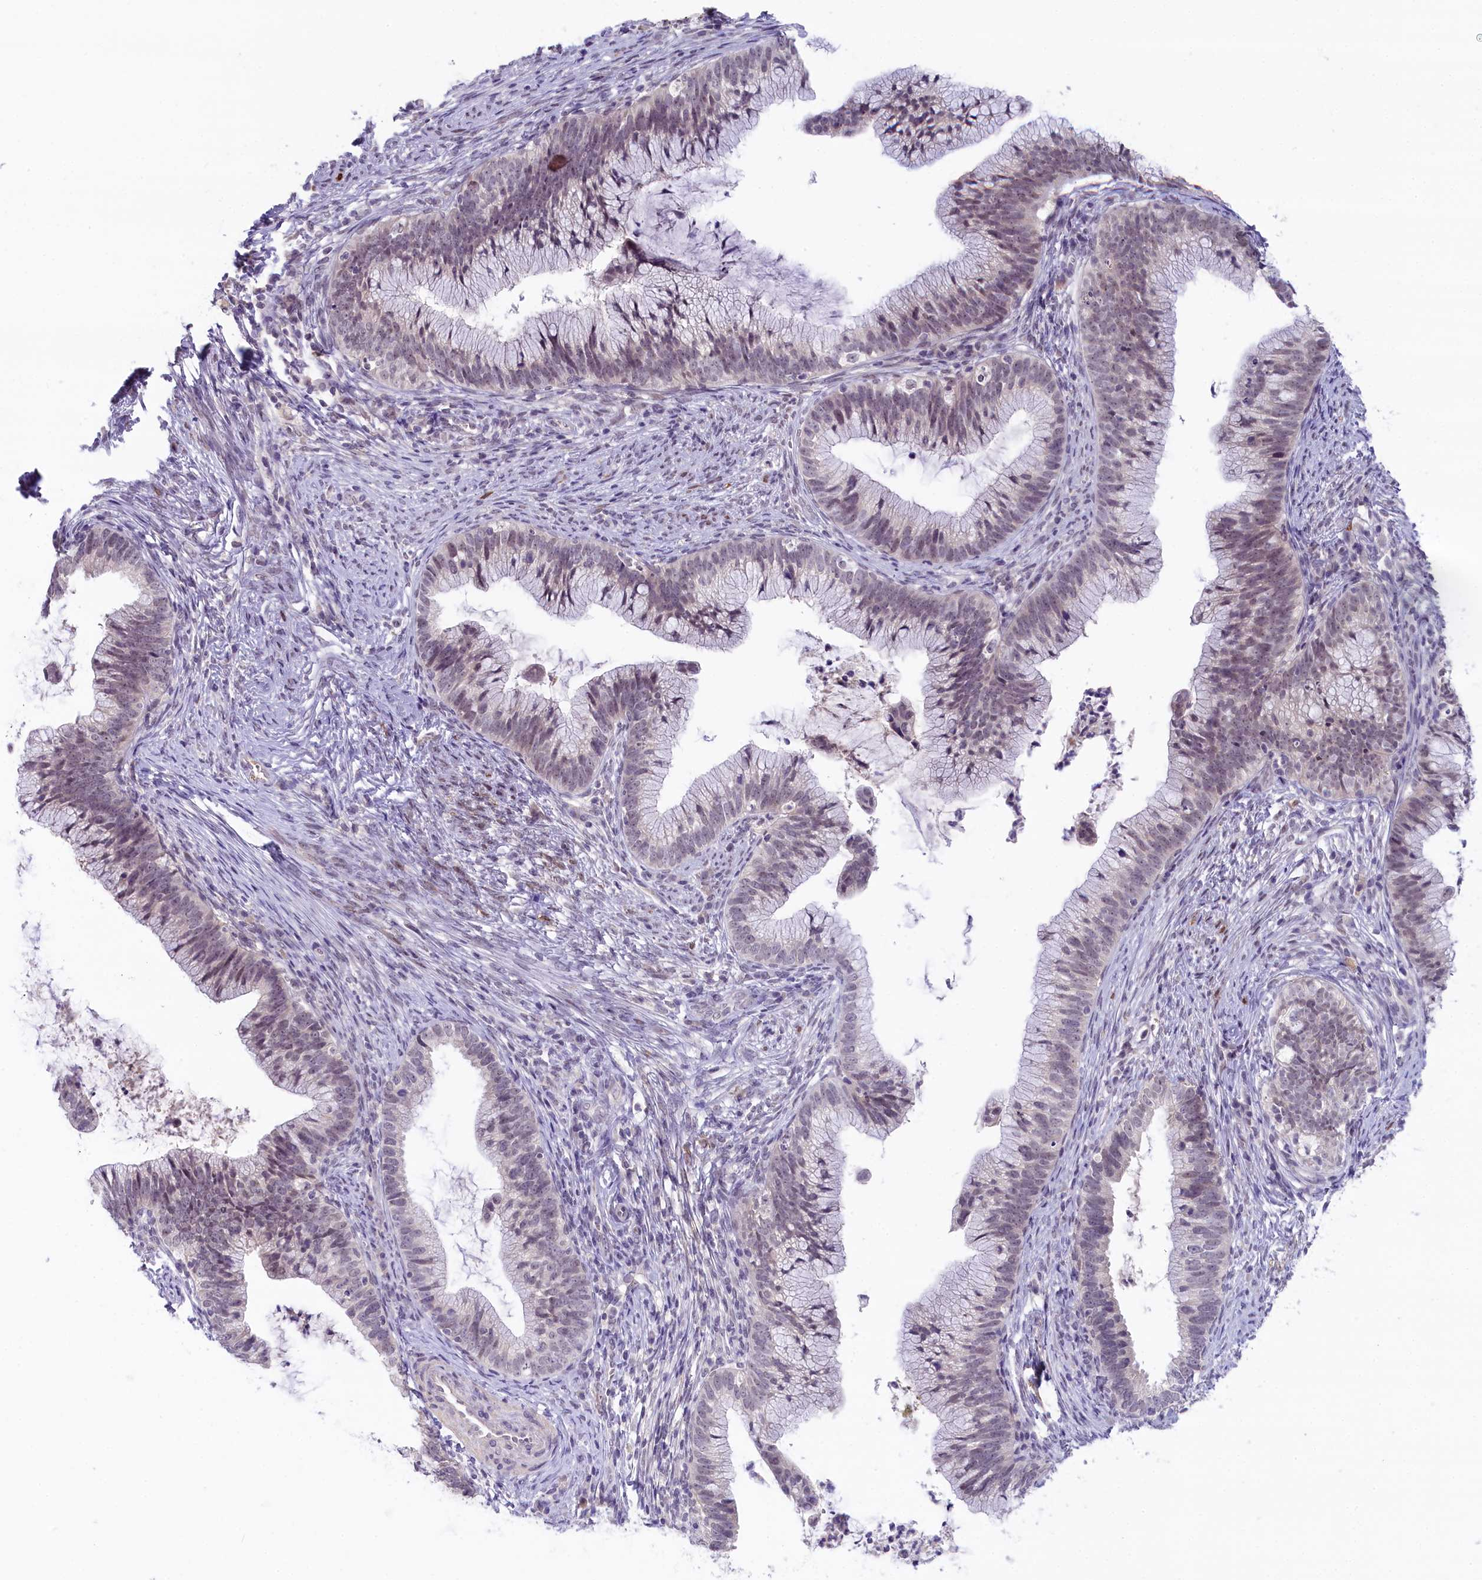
{"staining": {"intensity": "weak", "quantity": "25%-75%", "location": "nuclear"}, "tissue": "cervical cancer", "cell_type": "Tumor cells", "image_type": "cancer", "snomed": [{"axis": "morphology", "description": "Adenocarcinoma, NOS"}, {"axis": "topography", "description": "Cervix"}], "caption": "About 25%-75% of tumor cells in human cervical cancer (adenocarcinoma) reveal weak nuclear protein expression as visualized by brown immunohistochemical staining.", "gene": "CRAMP1", "patient": {"sex": "female", "age": 36}}